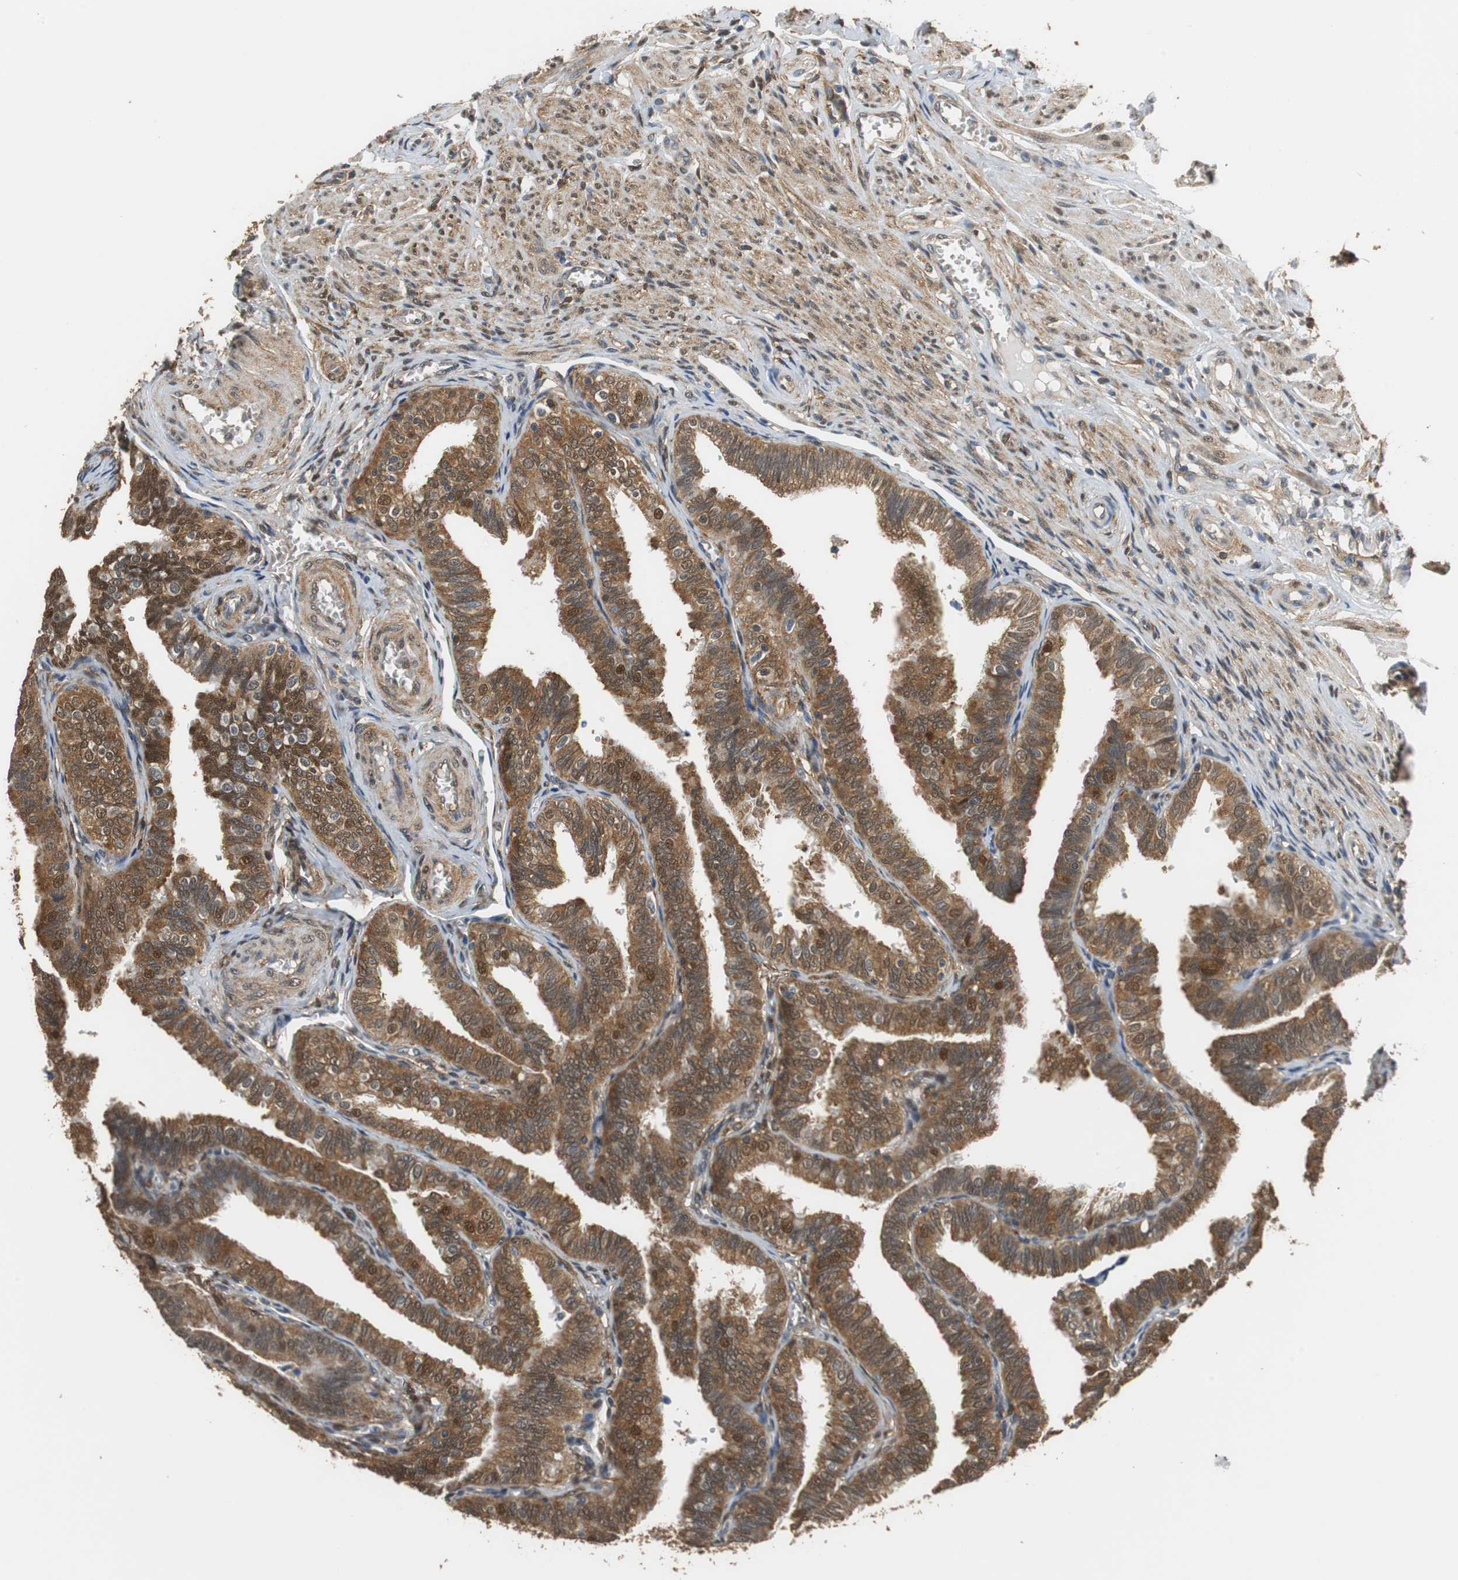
{"staining": {"intensity": "moderate", "quantity": ">75%", "location": "cytoplasmic/membranous,nuclear"}, "tissue": "fallopian tube", "cell_type": "Glandular cells", "image_type": "normal", "snomed": [{"axis": "morphology", "description": "Normal tissue, NOS"}, {"axis": "topography", "description": "Fallopian tube"}], "caption": "Moderate cytoplasmic/membranous,nuclear expression is present in approximately >75% of glandular cells in normal fallopian tube.", "gene": "UBQLN2", "patient": {"sex": "female", "age": 46}}